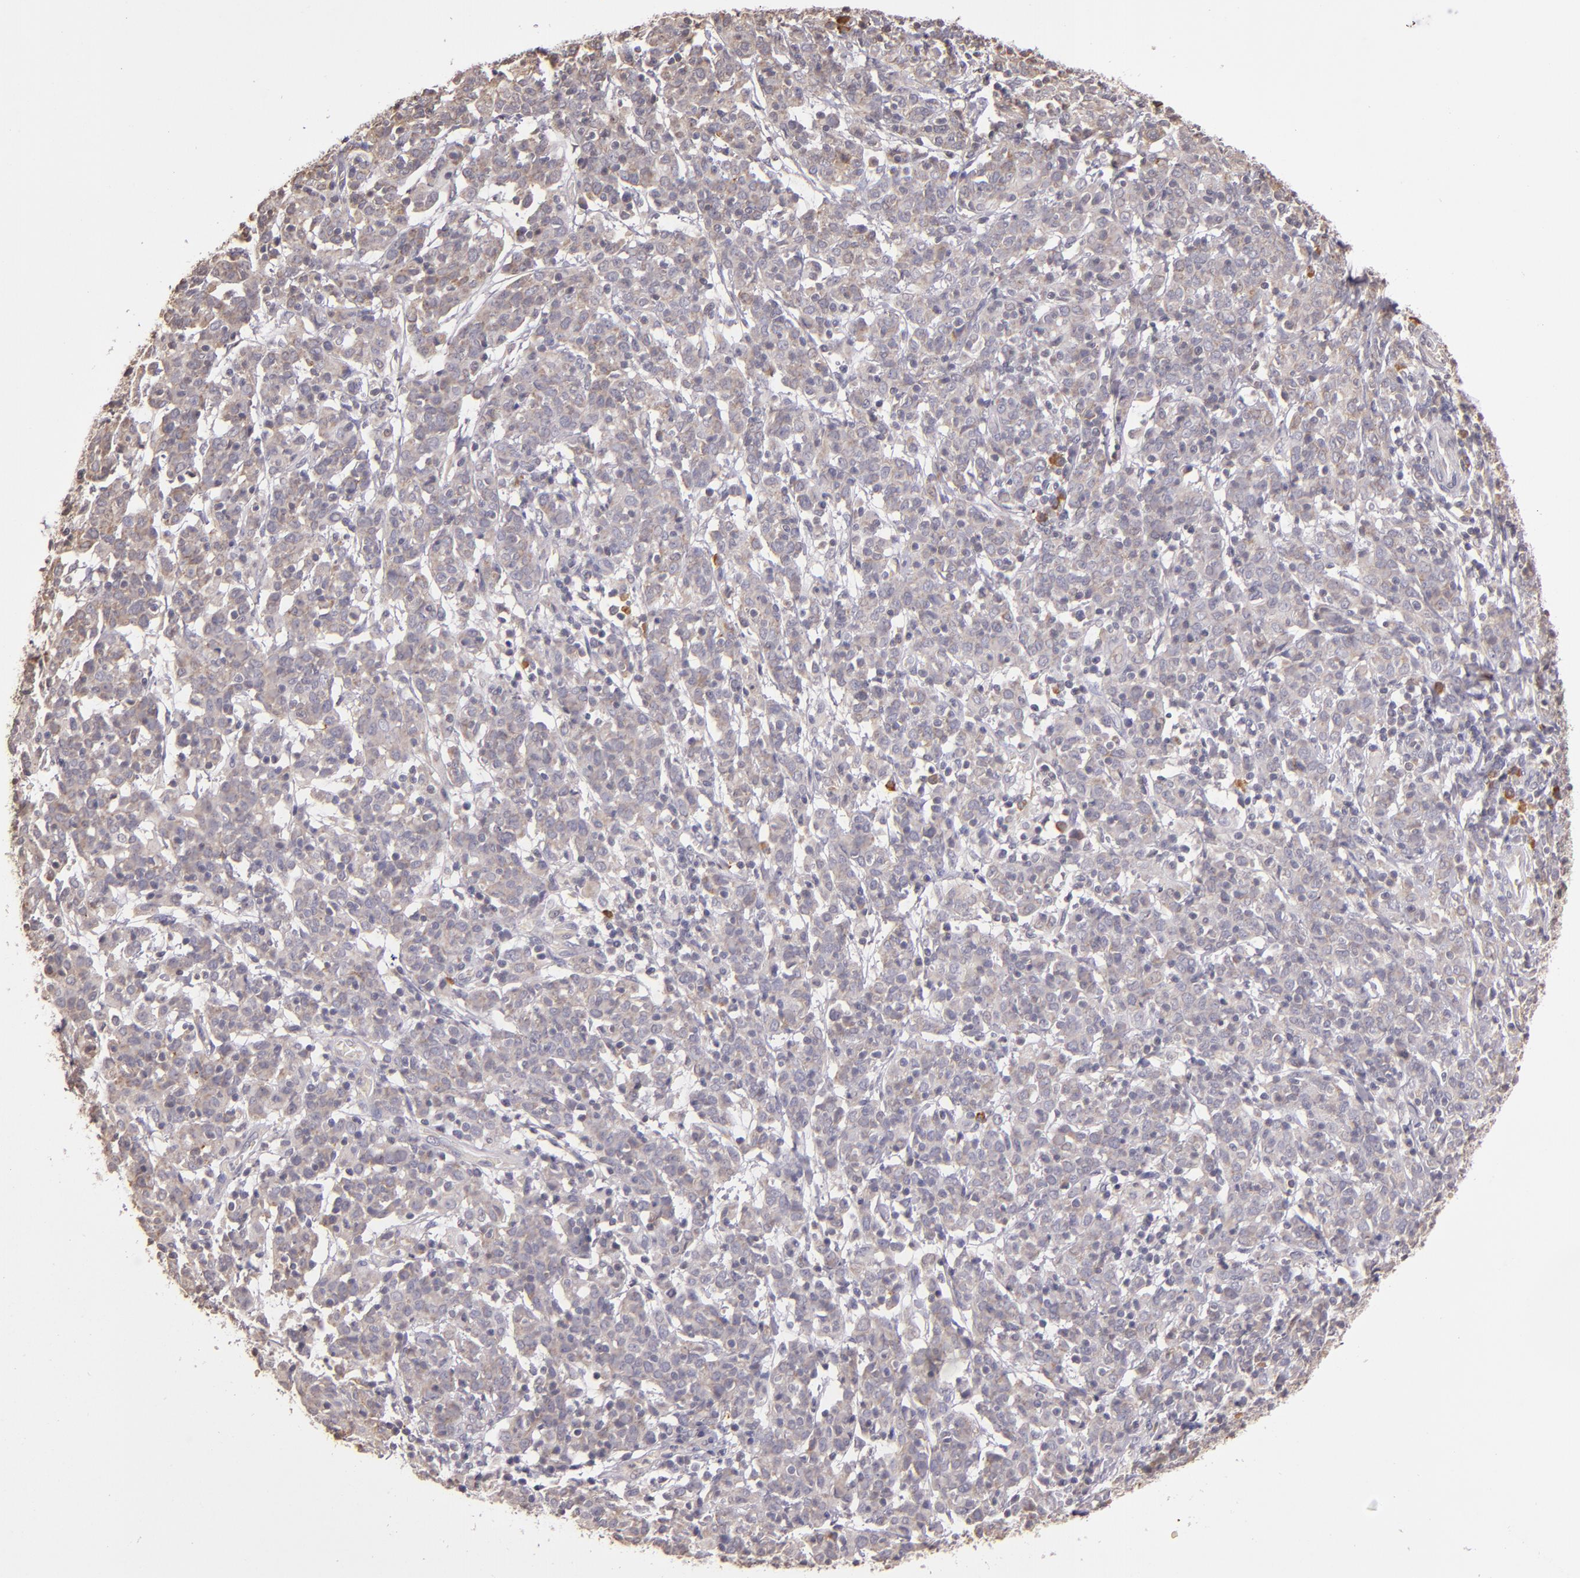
{"staining": {"intensity": "weak", "quantity": ">75%", "location": "cytoplasmic/membranous"}, "tissue": "cervical cancer", "cell_type": "Tumor cells", "image_type": "cancer", "snomed": [{"axis": "morphology", "description": "Normal tissue, NOS"}, {"axis": "morphology", "description": "Squamous cell carcinoma, NOS"}, {"axis": "topography", "description": "Cervix"}], "caption": "DAB (3,3'-diaminobenzidine) immunohistochemical staining of cervical squamous cell carcinoma demonstrates weak cytoplasmic/membranous protein expression in approximately >75% of tumor cells.", "gene": "ABL1", "patient": {"sex": "female", "age": 67}}